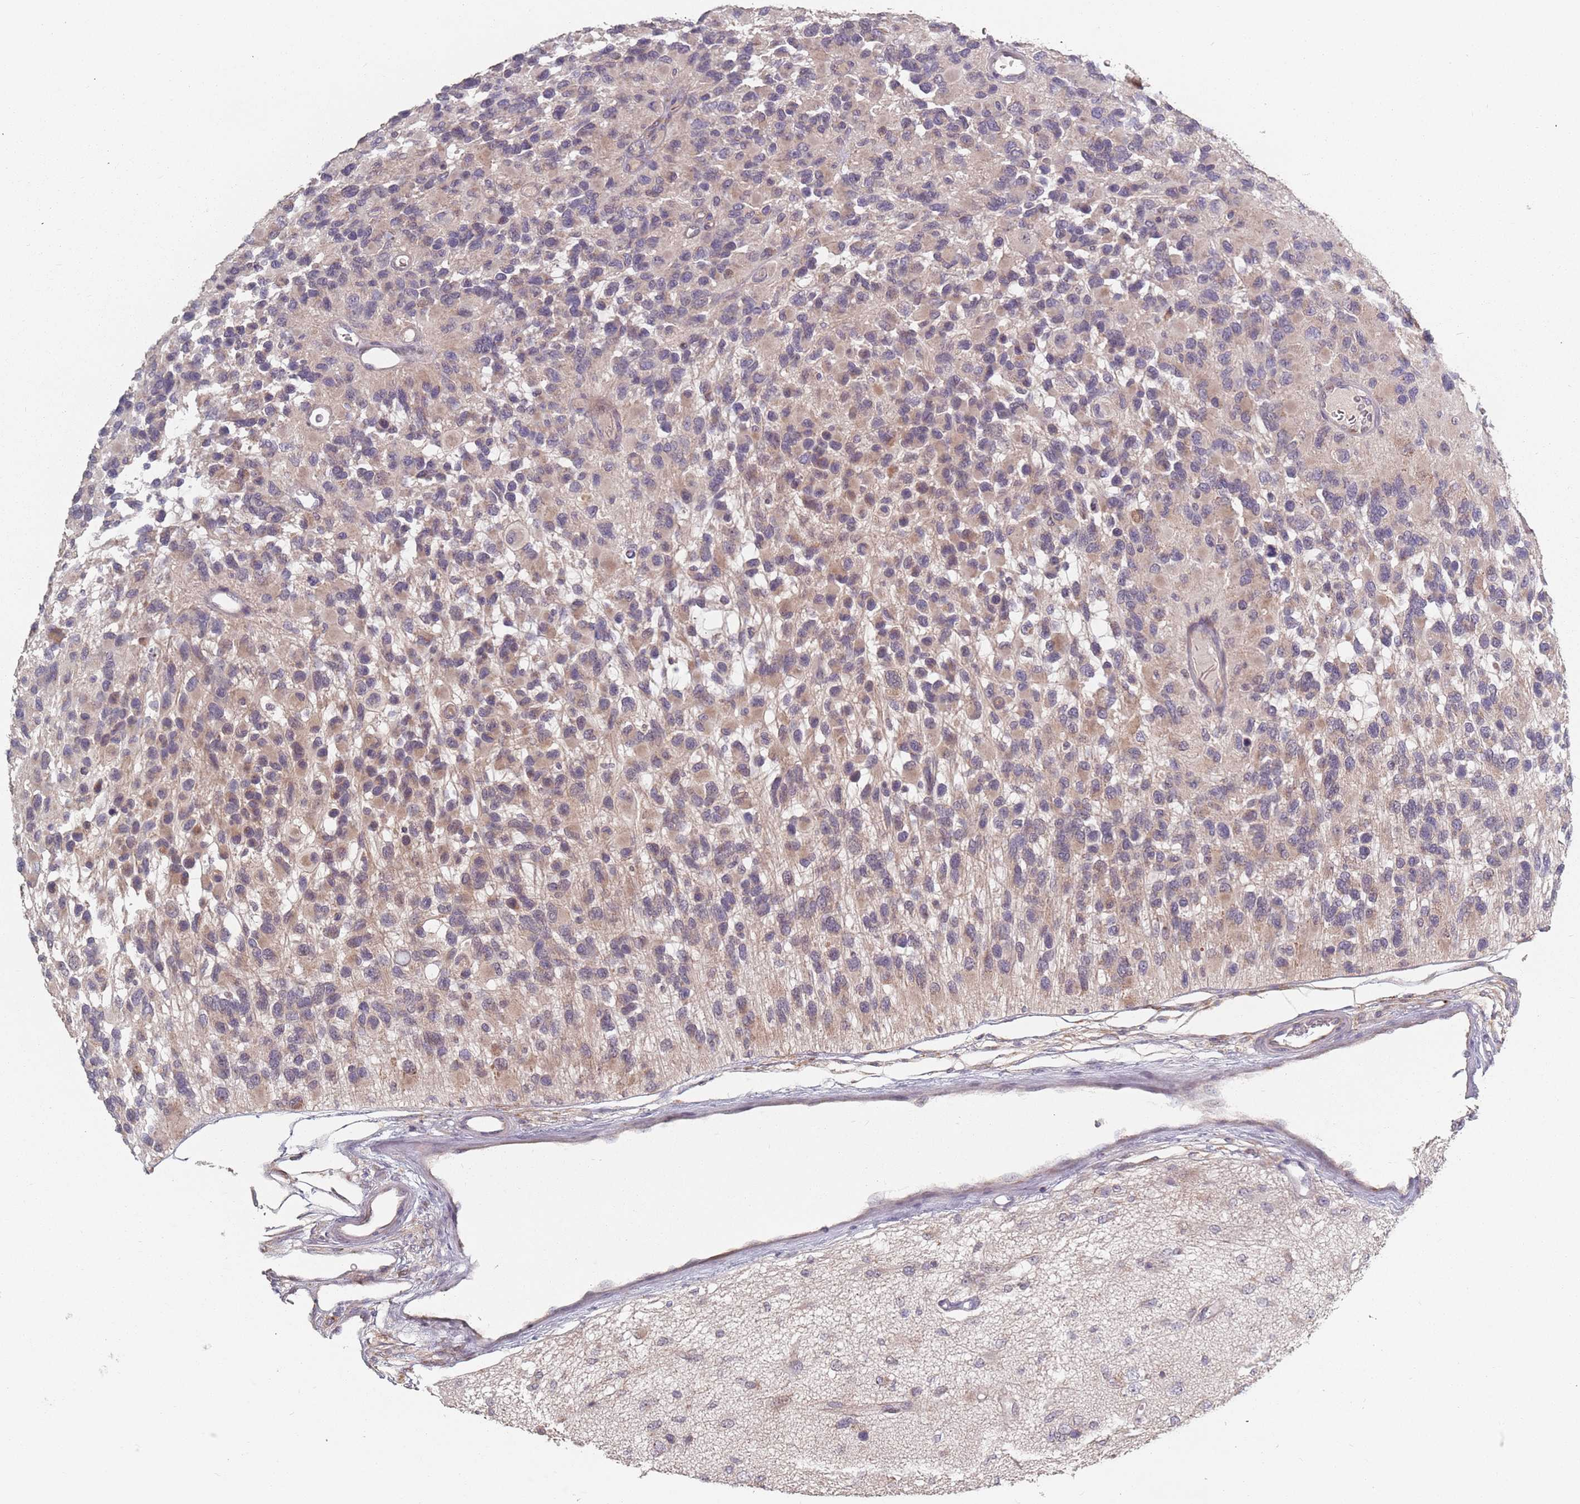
{"staining": {"intensity": "weak", "quantity": "25%-75%", "location": "cytoplasmic/membranous"}, "tissue": "glioma", "cell_type": "Tumor cells", "image_type": "cancer", "snomed": [{"axis": "morphology", "description": "Glioma, malignant, High grade"}, {"axis": "topography", "description": "Brain"}], "caption": "High-magnification brightfield microscopy of glioma stained with DAB (brown) and counterstained with hematoxylin (blue). tumor cells exhibit weak cytoplasmic/membranous expression is identified in approximately25%-75% of cells.", "gene": "ADAL", "patient": {"sex": "male", "age": 77}}